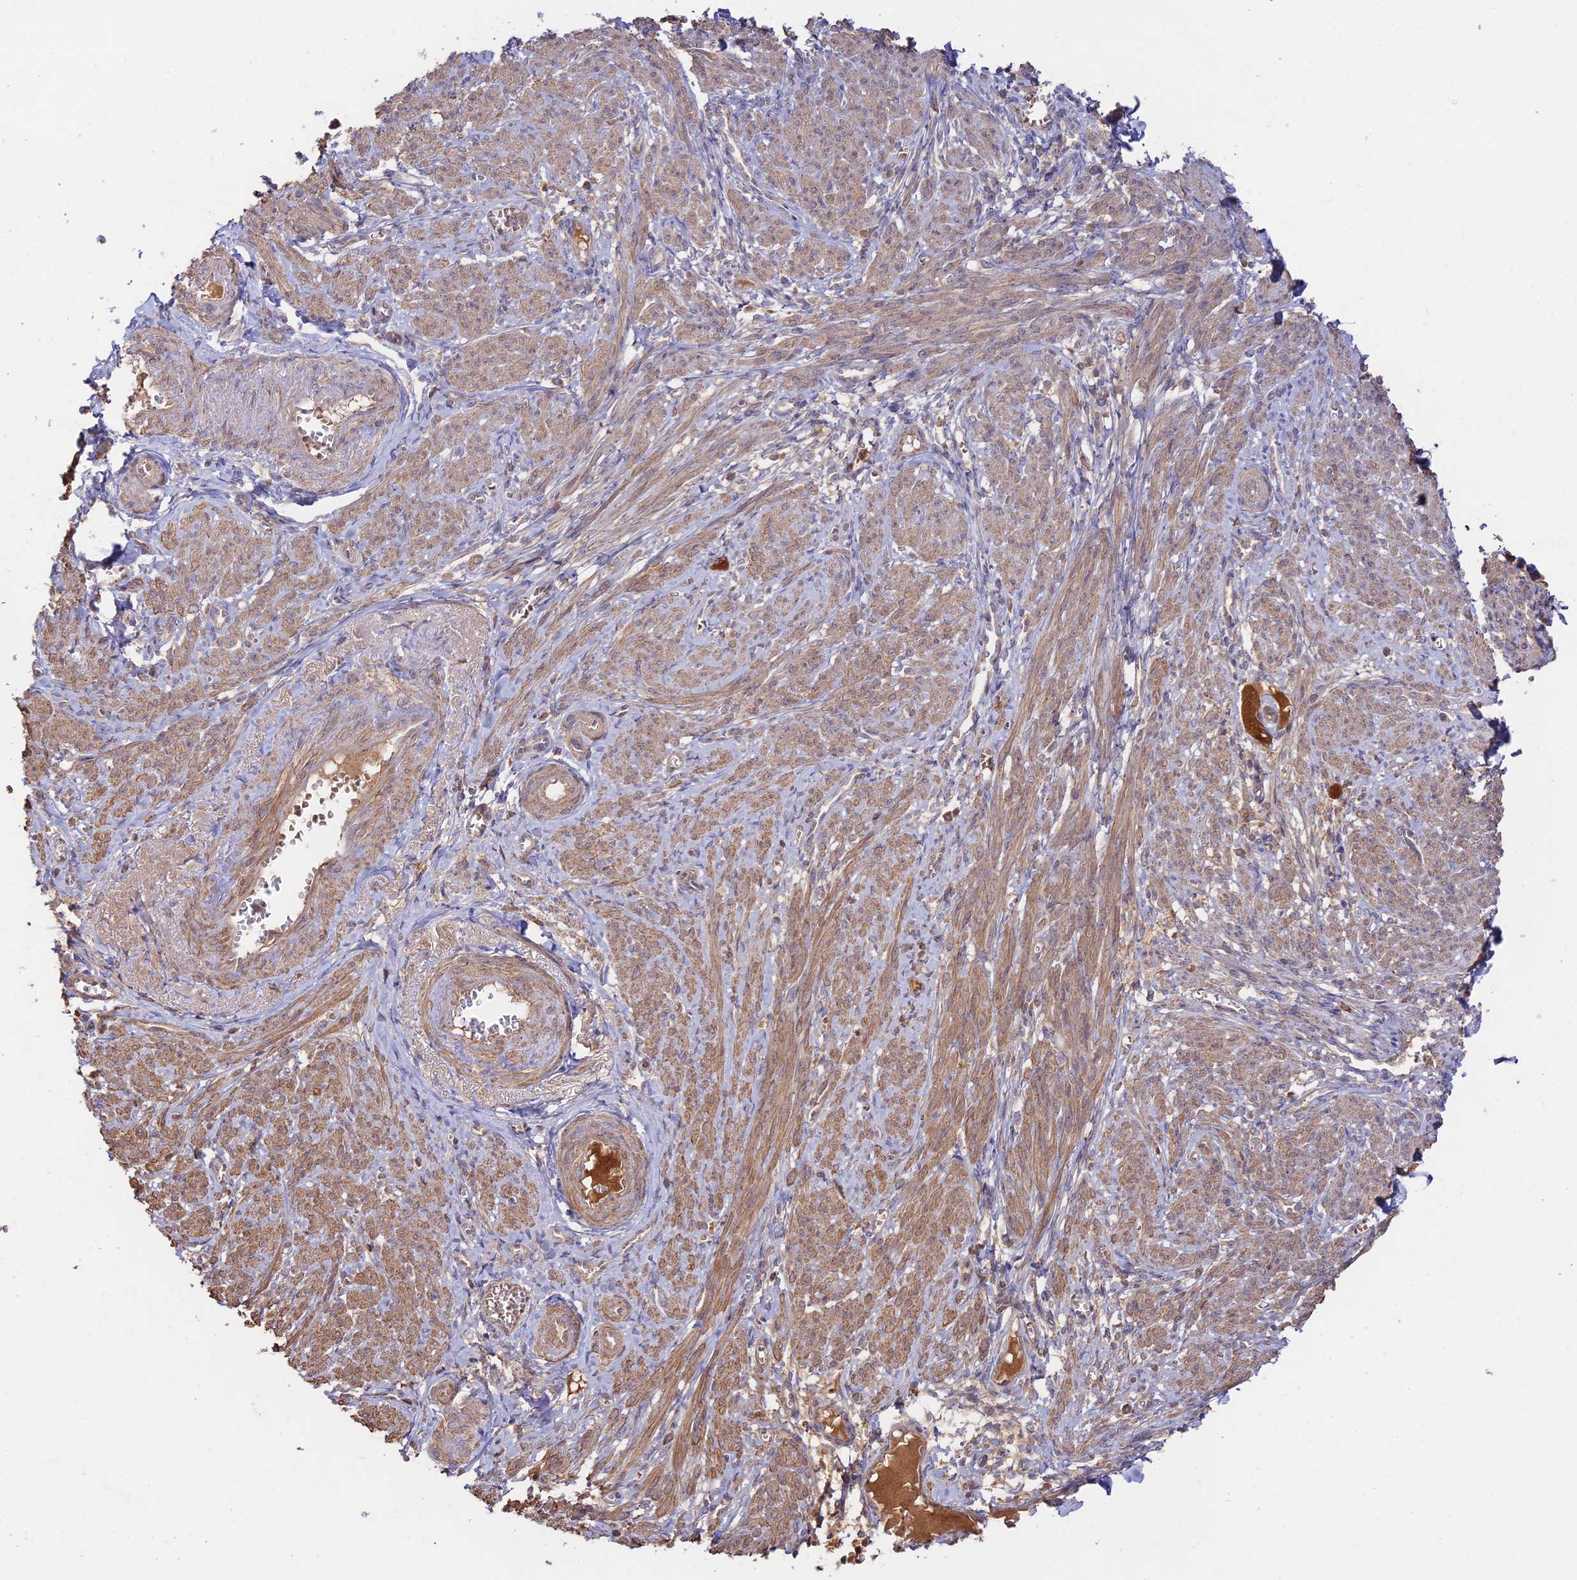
{"staining": {"intensity": "moderate", "quantity": "25%-75%", "location": "cytoplasmic/membranous"}, "tissue": "smooth muscle", "cell_type": "Smooth muscle cells", "image_type": "normal", "snomed": [{"axis": "morphology", "description": "Normal tissue, NOS"}, {"axis": "topography", "description": "Smooth muscle"}], "caption": "DAB (3,3'-diaminobenzidine) immunohistochemical staining of normal smooth muscle reveals moderate cytoplasmic/membranous protein staining in about 25%-75% of smooth muscle cells. Nuclei are stained in blue.", "gene": "CLCF1", "patient": {"sex": "female", "age": 39}}